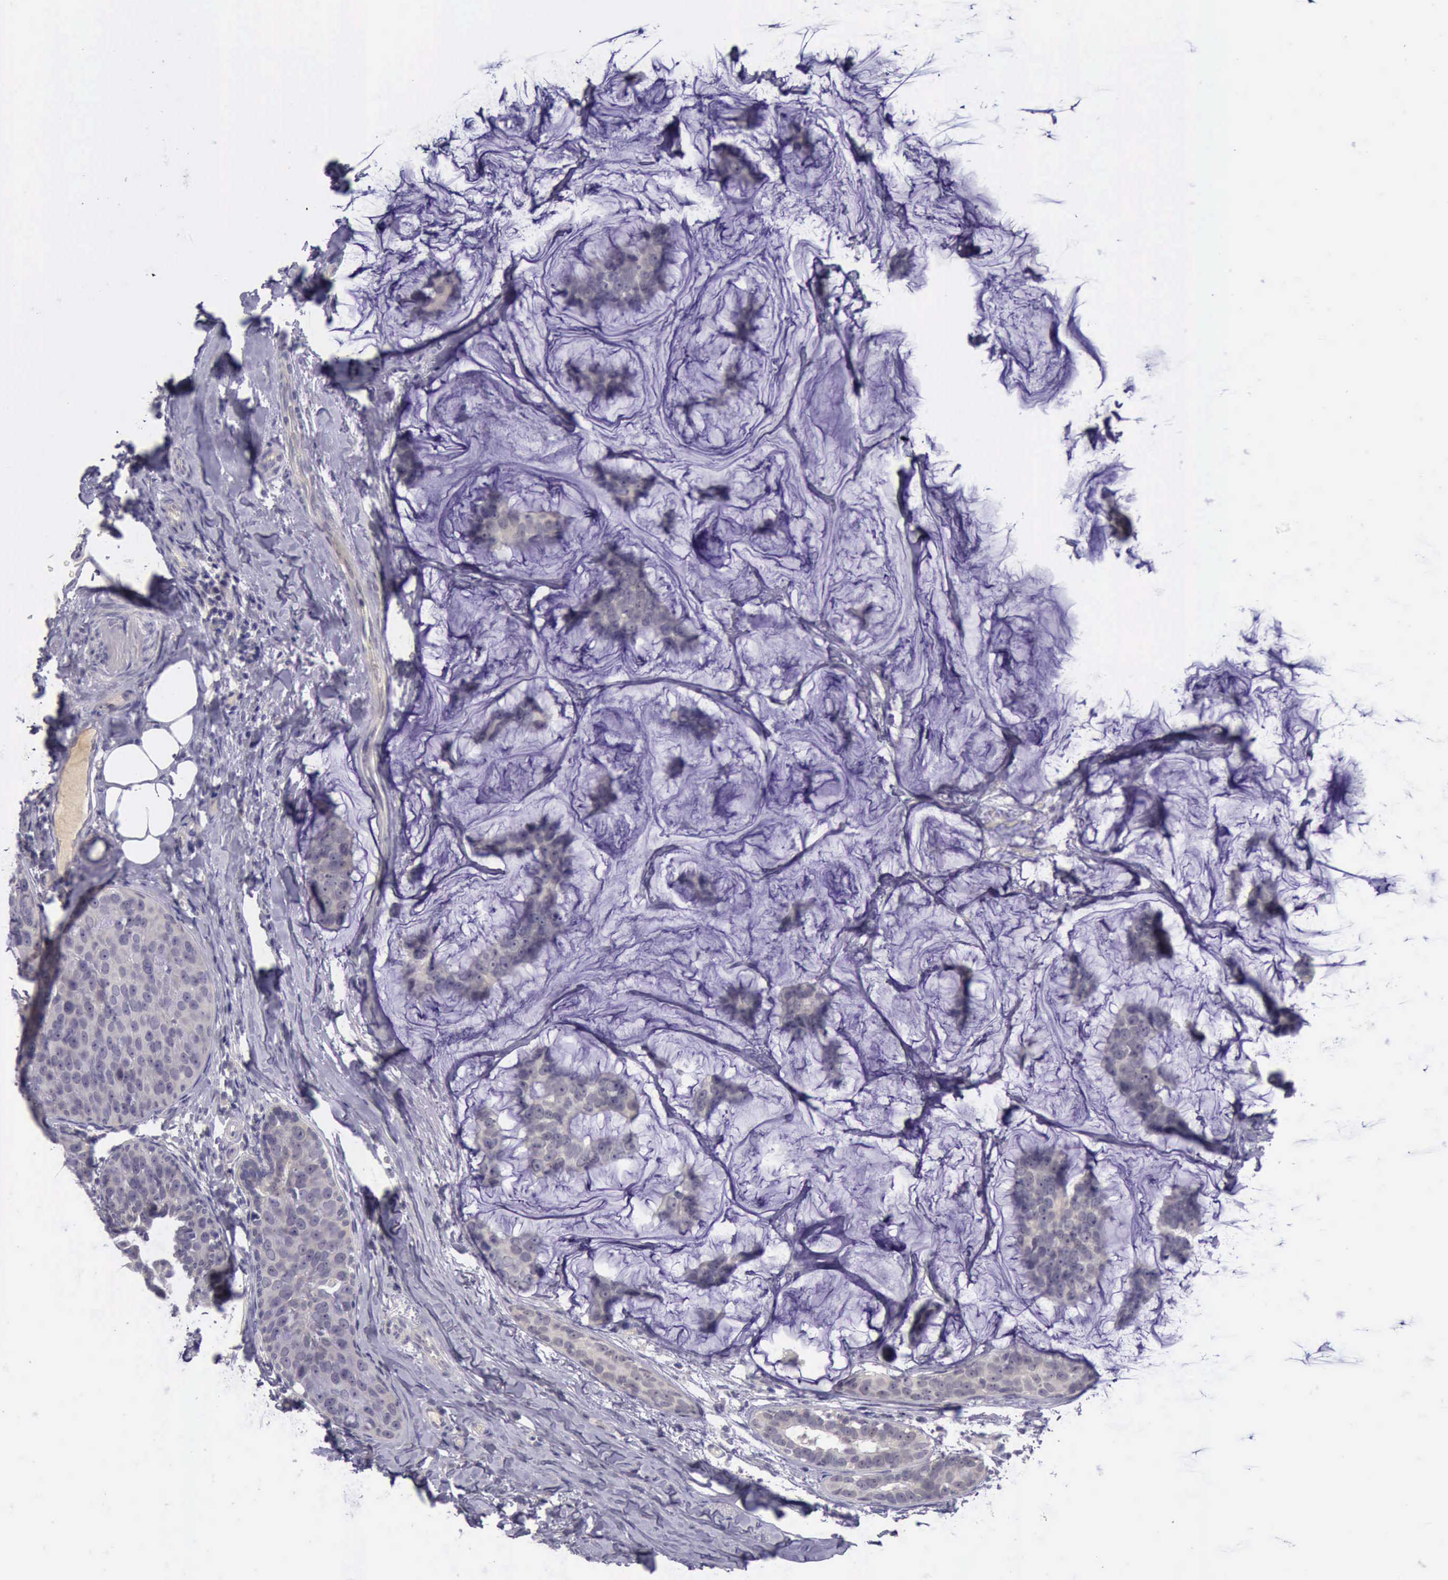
{"staining": {"intensity": "weak", "quantity": ">75%", "location": "cytoplasmic/membranous"}, "tissue": "breast cancer", "cell_type": "Tumor cells", "image_type": "cancer", "snomed": [{"axis": "morphology", "description": "Normal tissue, NOS"}, {"axis": "morphology", "description": "Duct carcinoma"}, {"axis": "topography", "description": "Breast"}], "caption": "IHC (DAB (3,3'-diaminobenzidine)) staining of breast invasive ductal carcinoma exhibits weak cytoplasmic/membranous protein staining in approximately >75% of tumor cells.", "gene": "ARNT2", "patient": {"sex": "female", "age": 50}}